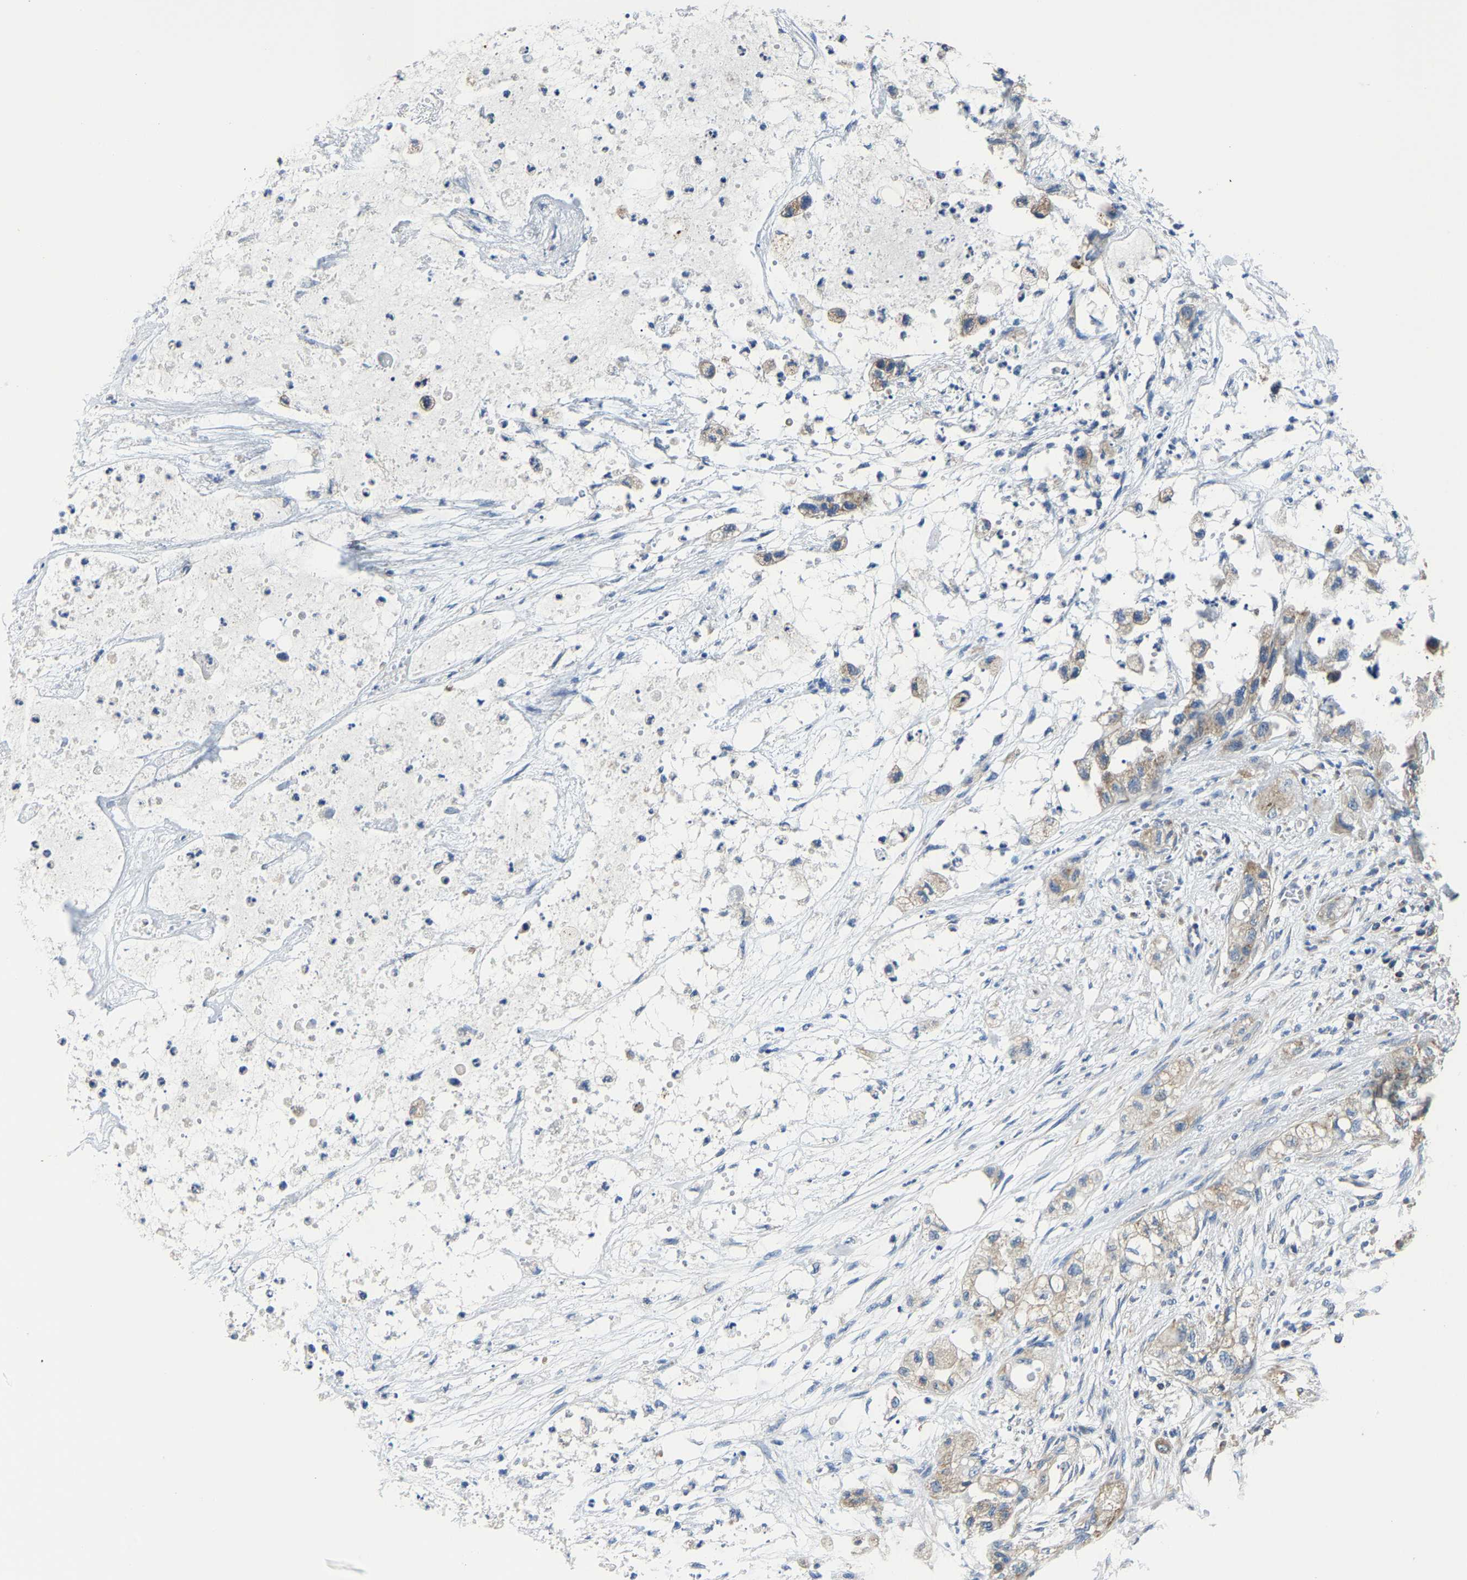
{"staining": {"intensity": "weak", "quantity": ">75%", "location": "cytoplasmic/membranous"}, "tissue": "pancreatic cancer", "cell_type": "Tumor cells", "image_type": "cancer", "snomed": [{"axis": "morphology", "description": "Adenocarcinoma, NOS"}, {"axis": "topography", "description": "Pancreas"}], "caption": "This is an image of immunohistochemistry staining of adenocarcinoma (pancreatic), which shows weak expression in the cytoplasmic/membranous of tumor cells.", "gene": "AGK", "patient": {"sex": "female", "age": 78}}